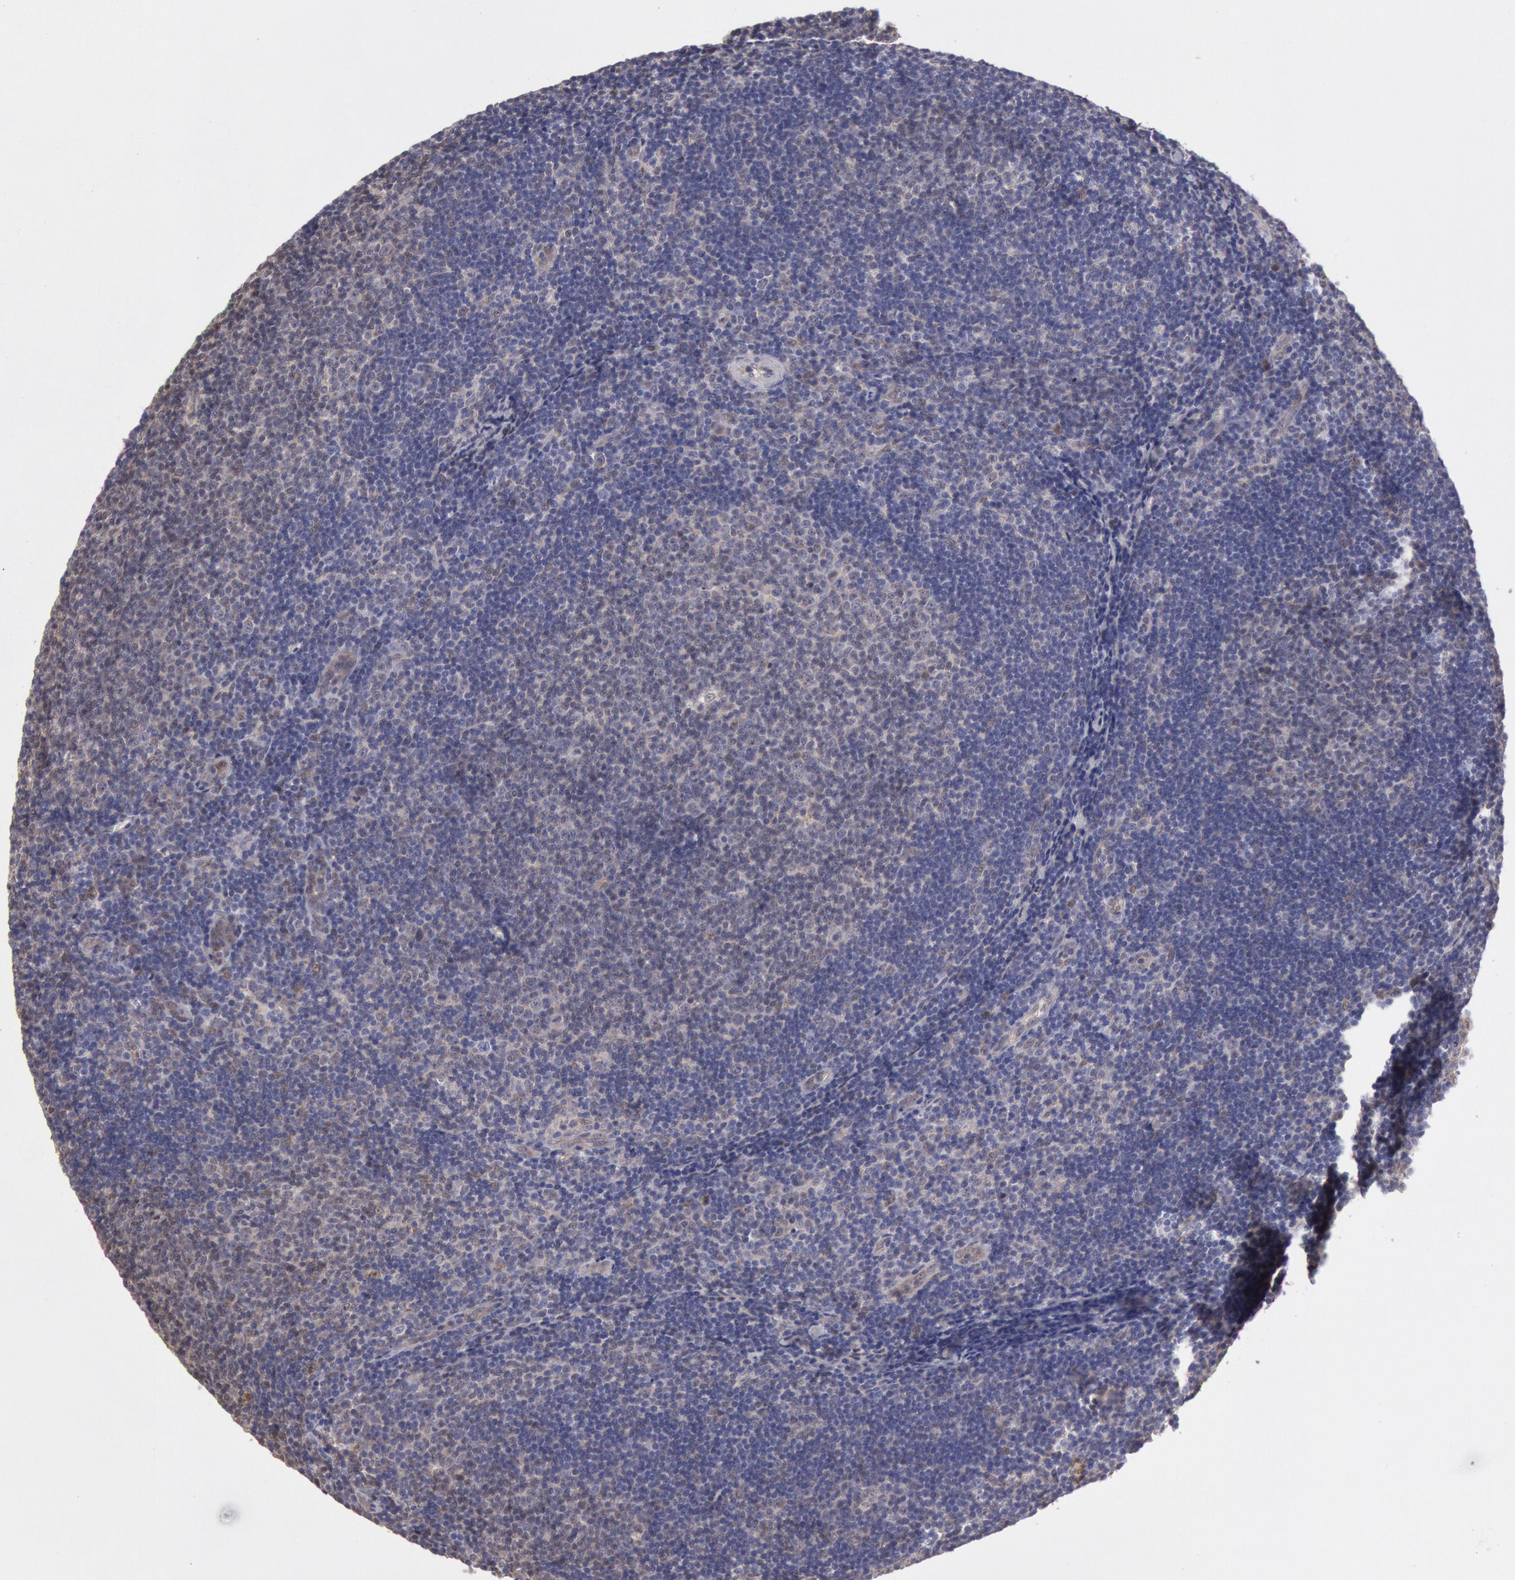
{"staining": {"intensity": "negative", "quantity": "none", "location": "none"}, "tissue": "lymphoma", "cell_type": "Tumor cells", "image_type": "cancer", "snomed": [{"axis": "morphology", "description": "Malignant lymphoma, non-Hodgkin's type, Low grade"}, {"axis": "topography", "description": "Lymph node"}], "caption": "Tumor cells show no significant protein expression in lymphoma.", "gene": "MPST", "patient": {"sex": "male", "age": 49}}